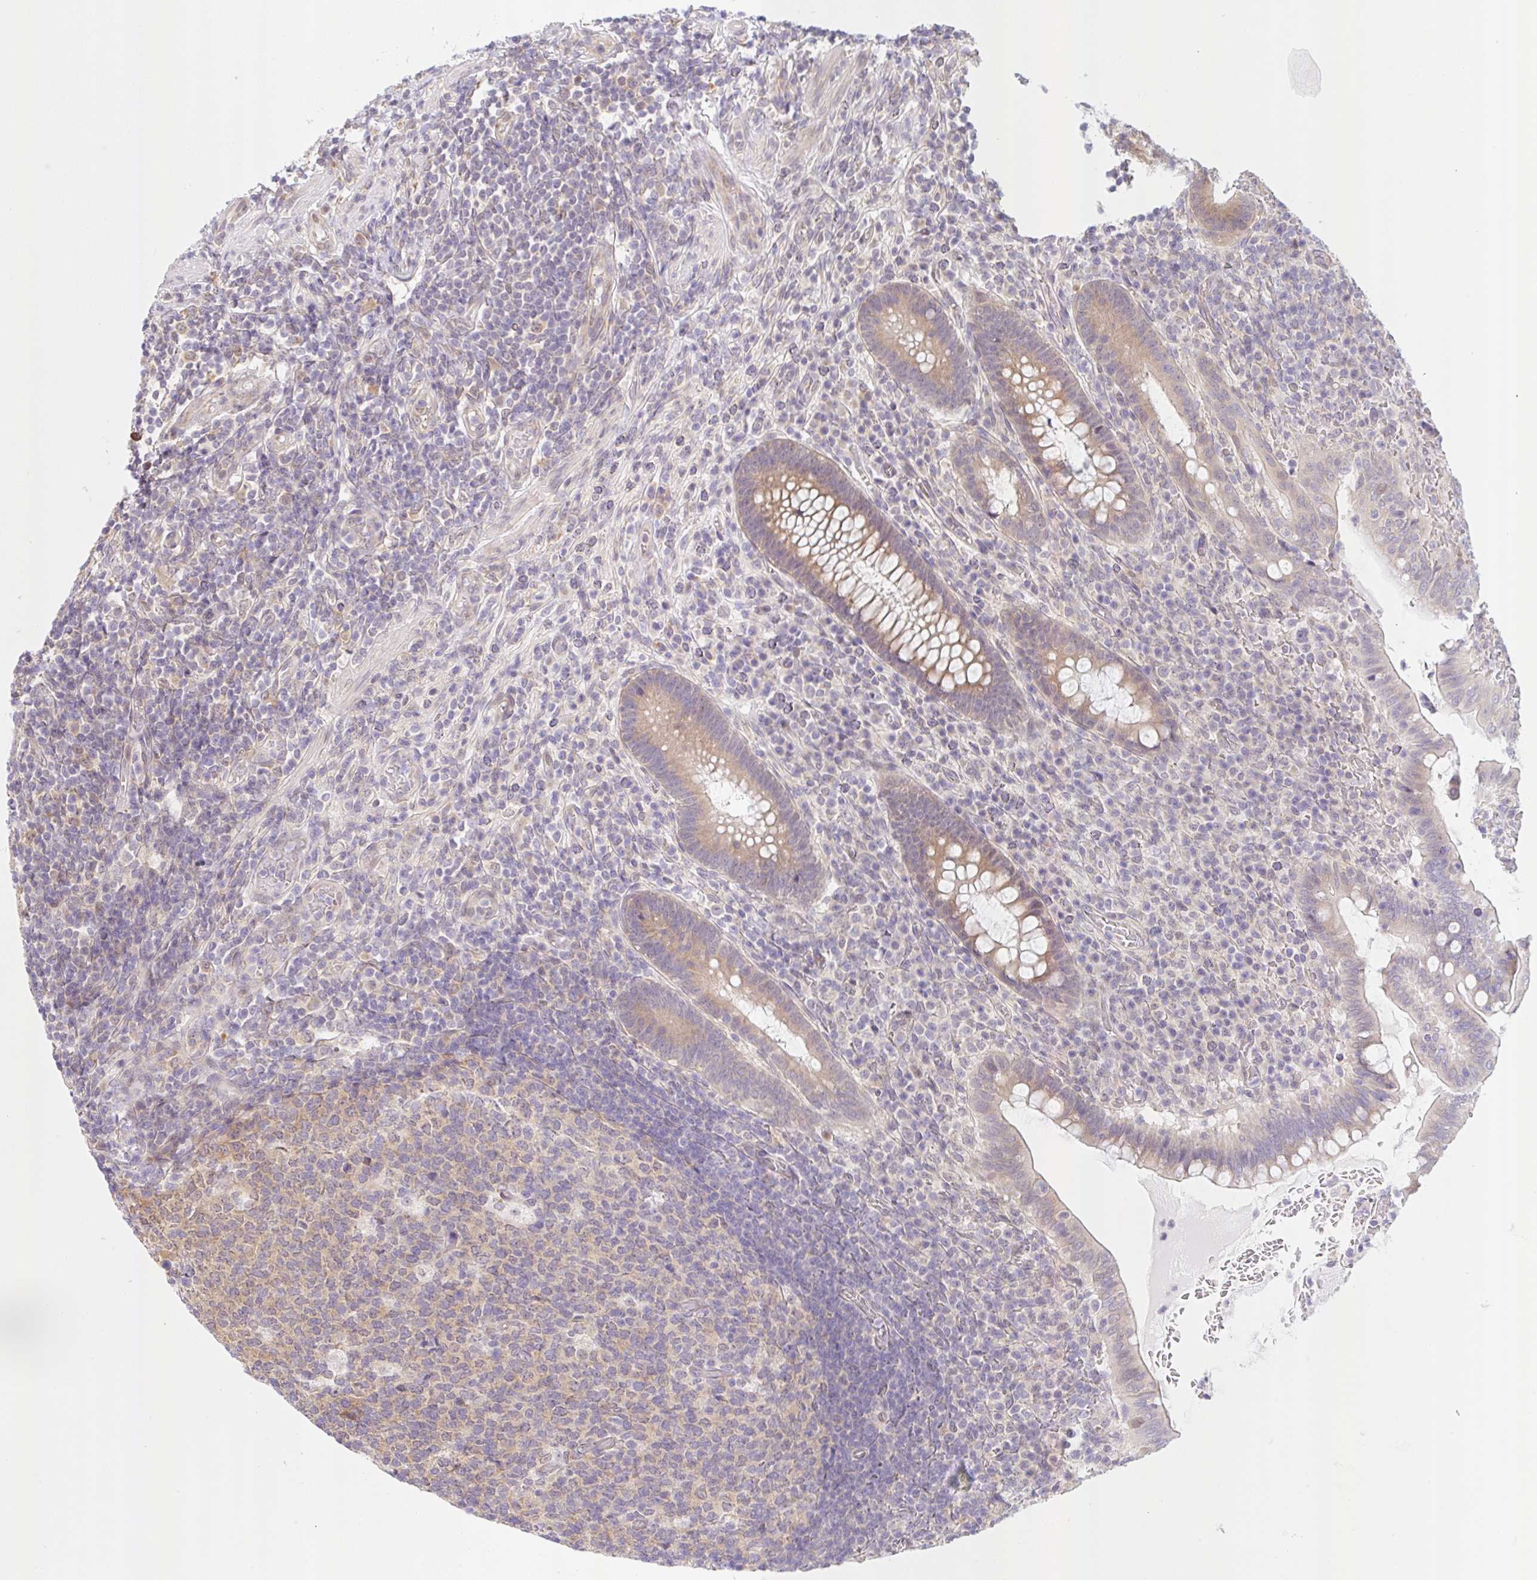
{"staining": {"intensity": "weak", "quantity": ">75%", "location": "cytoplasmic/membranous"}, "tissue": "appendix", "cell_type": "Glandular cells", "image_type": "normal", "snomed": [{"axis": "morphology", "description": "Normal tissue, NOS"}, {"axis": "topography", "description": "Appendix"}], "caption": "Human appendix stained for a protein (brown) shows weak cytoplasmic/membranous positive positivity in about >75% of glandular cells.", "gene": "TBPL2", "patient": {"sex": "female", "age": 43}}